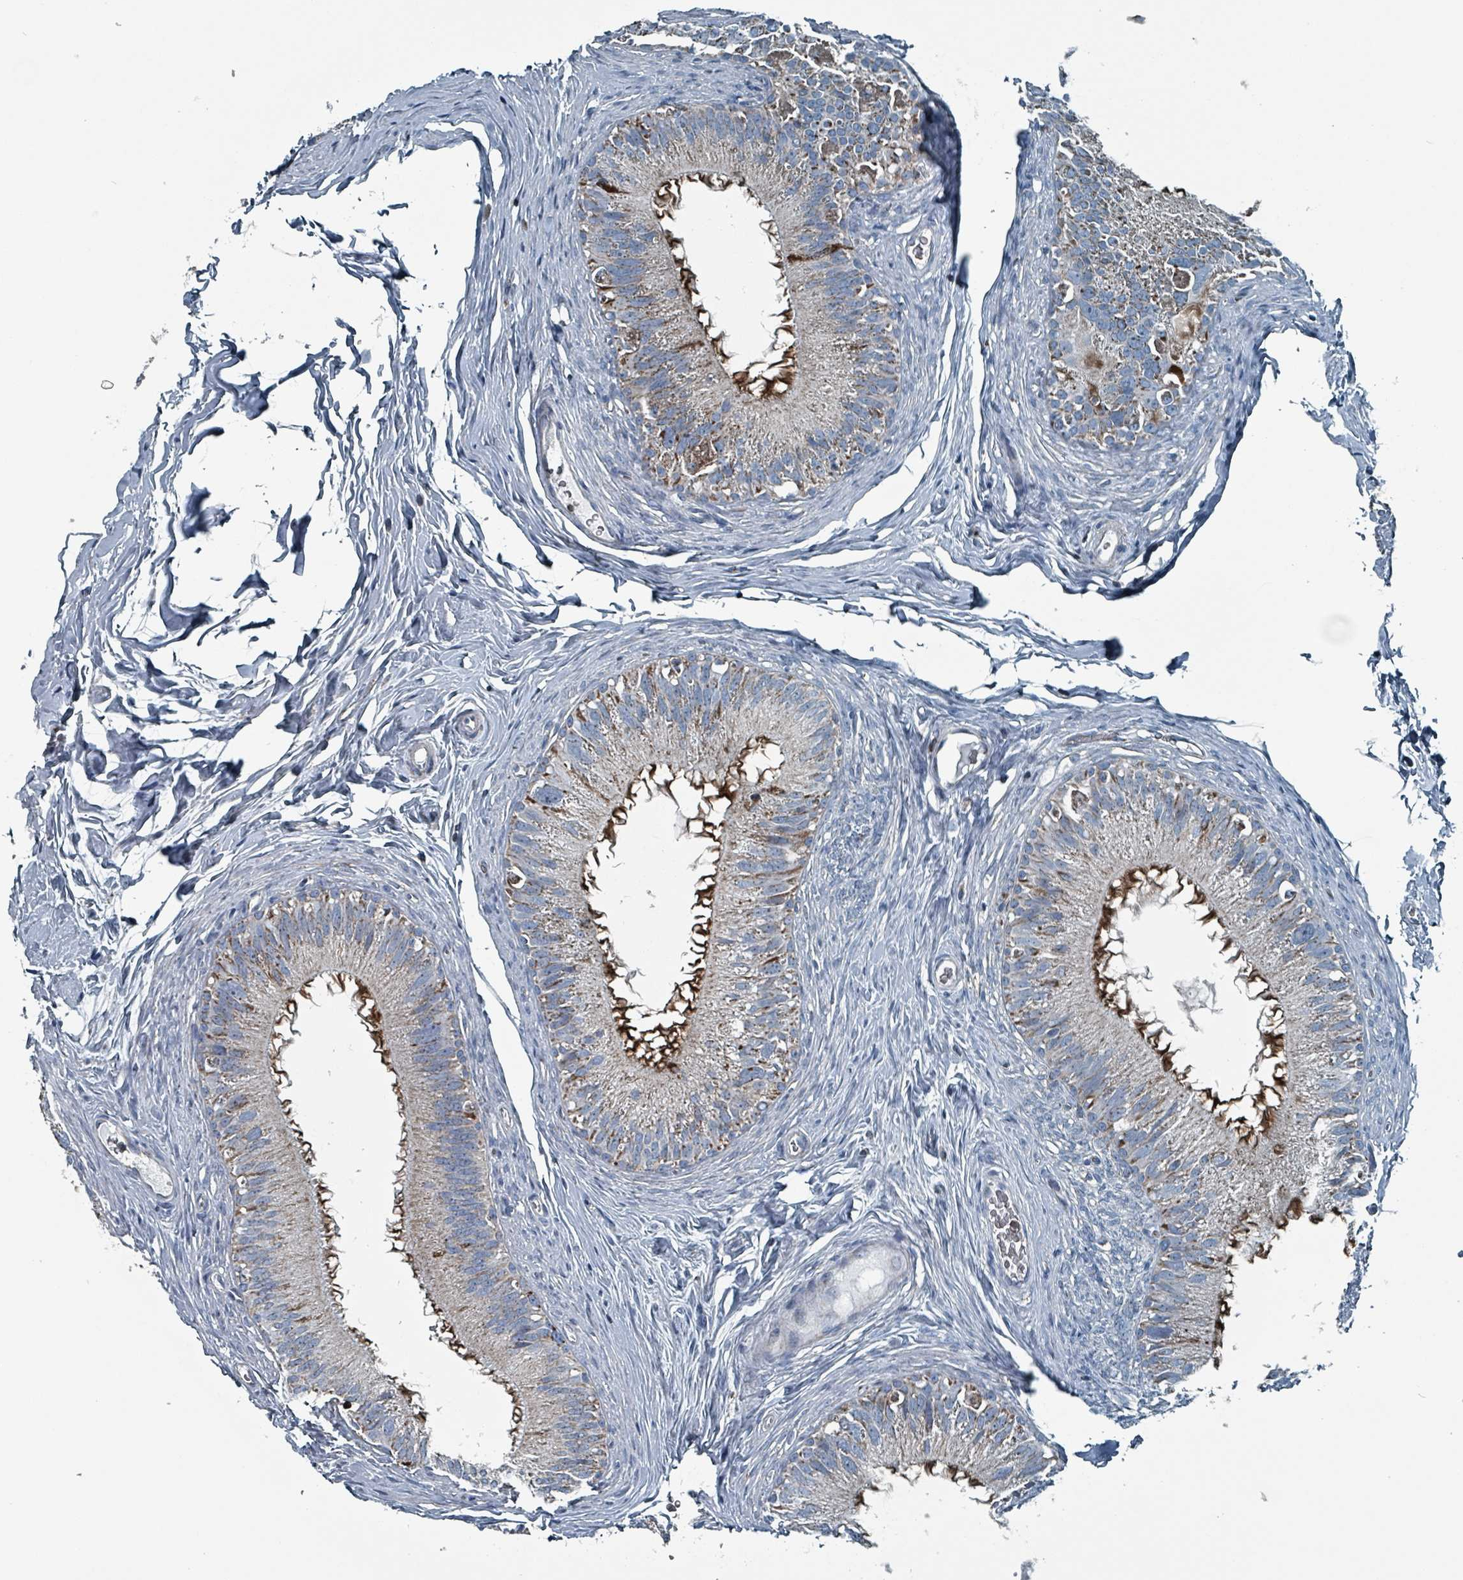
{"staining": {"intensity": "strong", "quantity": "<25%", "location": "cytoplasmic/membranous"}, "tissue": "epididymis", "cell_type": "Glandular cells", "image_type": "normal", "snomed": [{"axis": "morphology", "description": "Normal tissue, NOS"}, {"axis": "topography", "description": "Epididymis"}], "caption": "Brown immunohistochemical staining in normal epididymis displays strong cytoplasmic/membranous expression in approximately <25% of glandular cells. (Brightfield microscopy of DAB IHC at high magnification).", "gene": "ABHD18", "patient": {"sex": "male", "age": 38}}